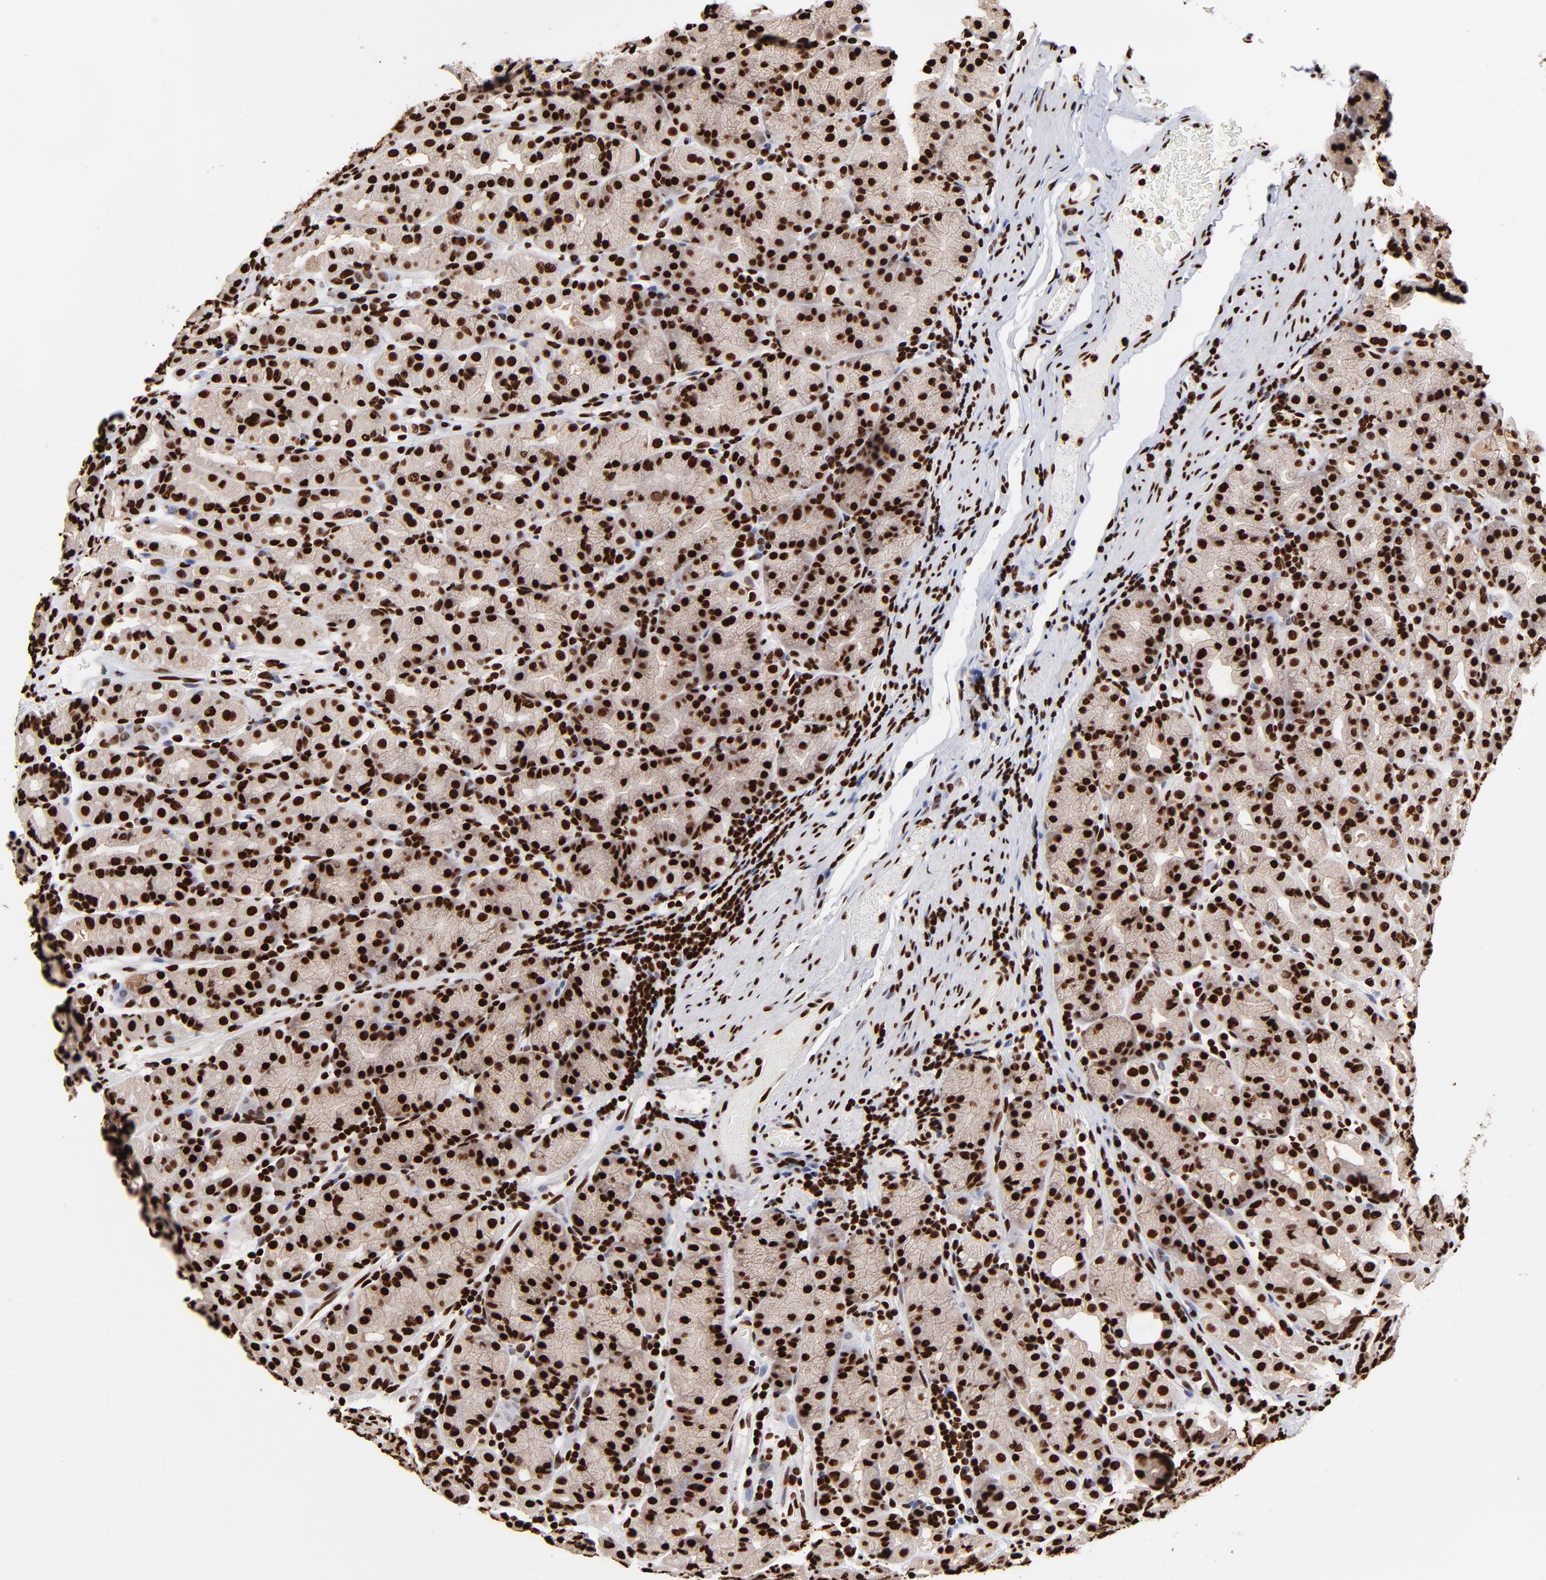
{"staining": {"intensity": "strong", "quantity": ">75%", "location": "nuclear"}, "tissue": "stomach", "cell_type": "Glandular cells", "image_type": "normal", "snomed": [{"axis": "morphology", "description": "Normal tissue, NOS"}, {"axis": "topography", "description": "Stomach, upper"}], "caption": "Glandular cells display high levels of strong nuclear positivity in approximately >75% of cells in benign human stomach.", "gene": "ZNF544", "patient": {"sex": "male", "age": 68}}